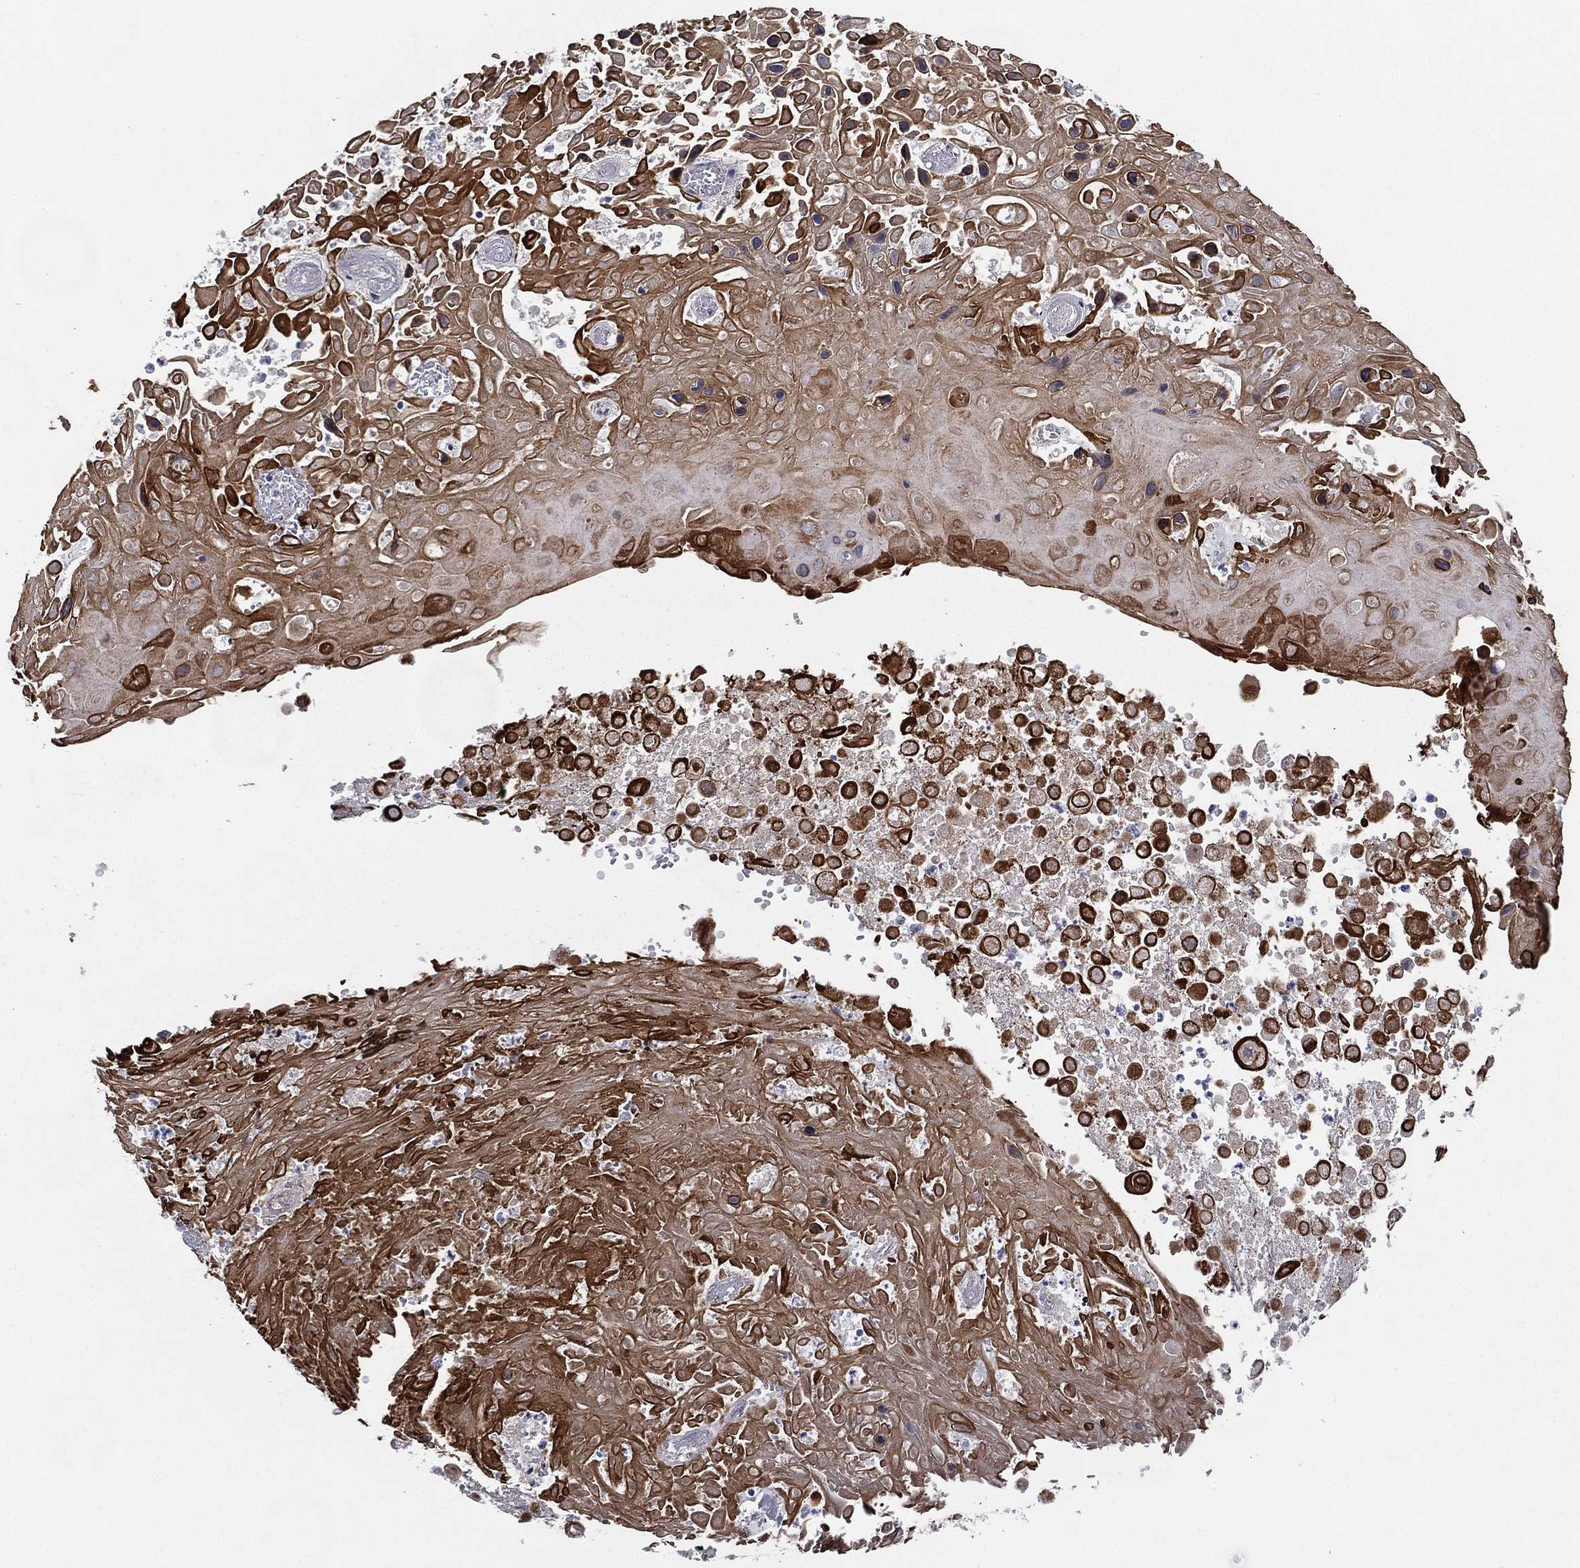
{"staining": {"intensity": "strong", "quantity": ">75%", "location": "cytoplasmic/membranous"}, "tissue": "skin cancer", "cell_type": "Tumor cells", "image_type": "cancer", "snomed": [{"axis": "morphology", "description": "Squamous cell carcinoma, NOS"}, {"axis": "topography", "description": "Skin"}], "caption": "Skin cancer was stained to show a protein in brown. There is high levels of strong cytoplasmic/membranous expression in about >75% of tumor cells.", "gene": "KAT14", "patient": {"sex": "male", "age": 82}}